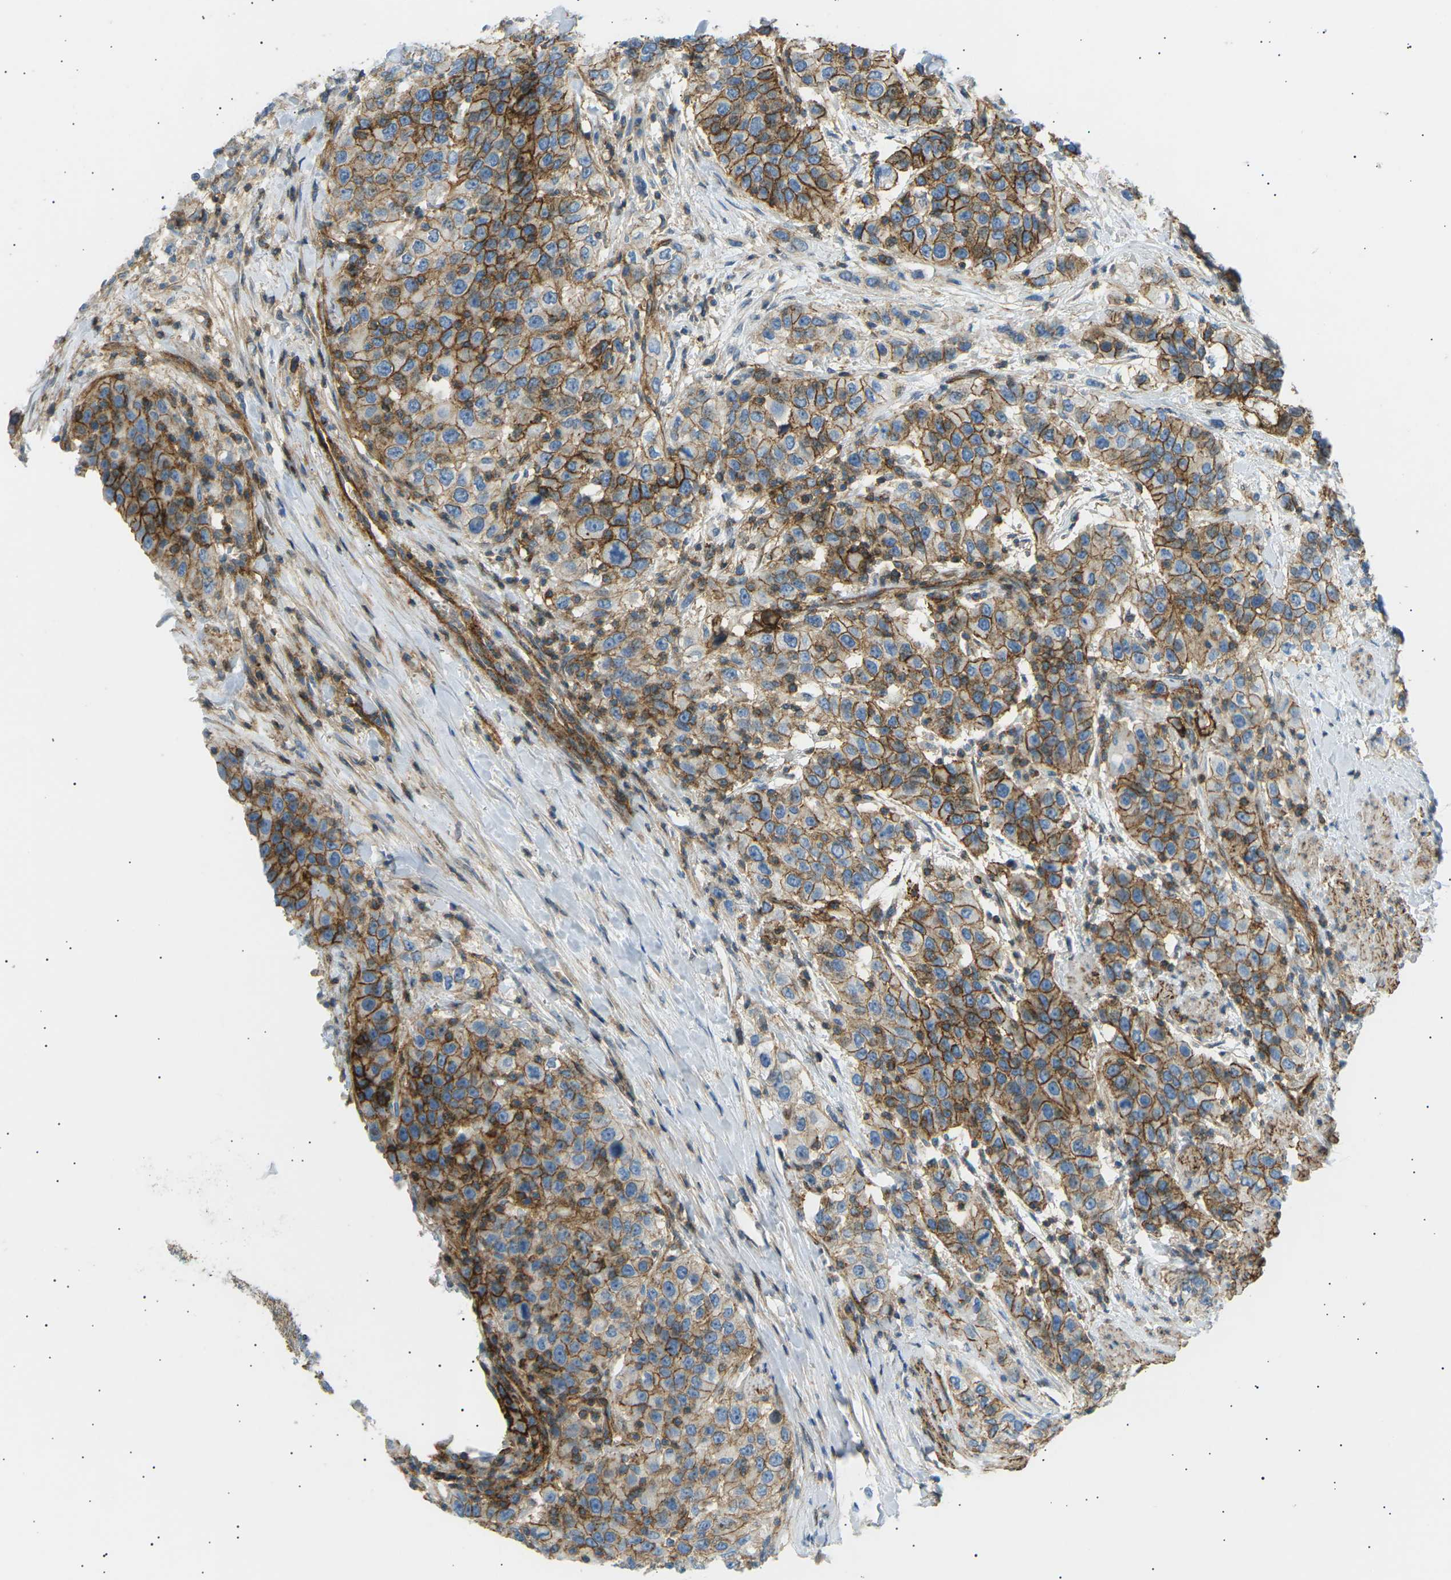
{"staining": {"intensity": "strong", "quantity": ">75%", "location": "cytoplasmic/membranous"}, "tissue": "urothelial cancer", "cell_type": "Tumor cells", "image_type": "cancer", "snomed": [{"axis": "morphology", "description": "Urothelial carcinoma, High grade"}, {"axis": "topography", "description": "Urinary bladder"}], "caption": "Immunohistochemistry (IHC) micrograph of urothelial carcinoma (high-grade) stained for a protein (brown), which displays high levels of strong cytoplasmic/membranous expression in about >75% of tumor cells.", "gene": "ATP2B4", "patient": {"sex": "female", "age": 80}}